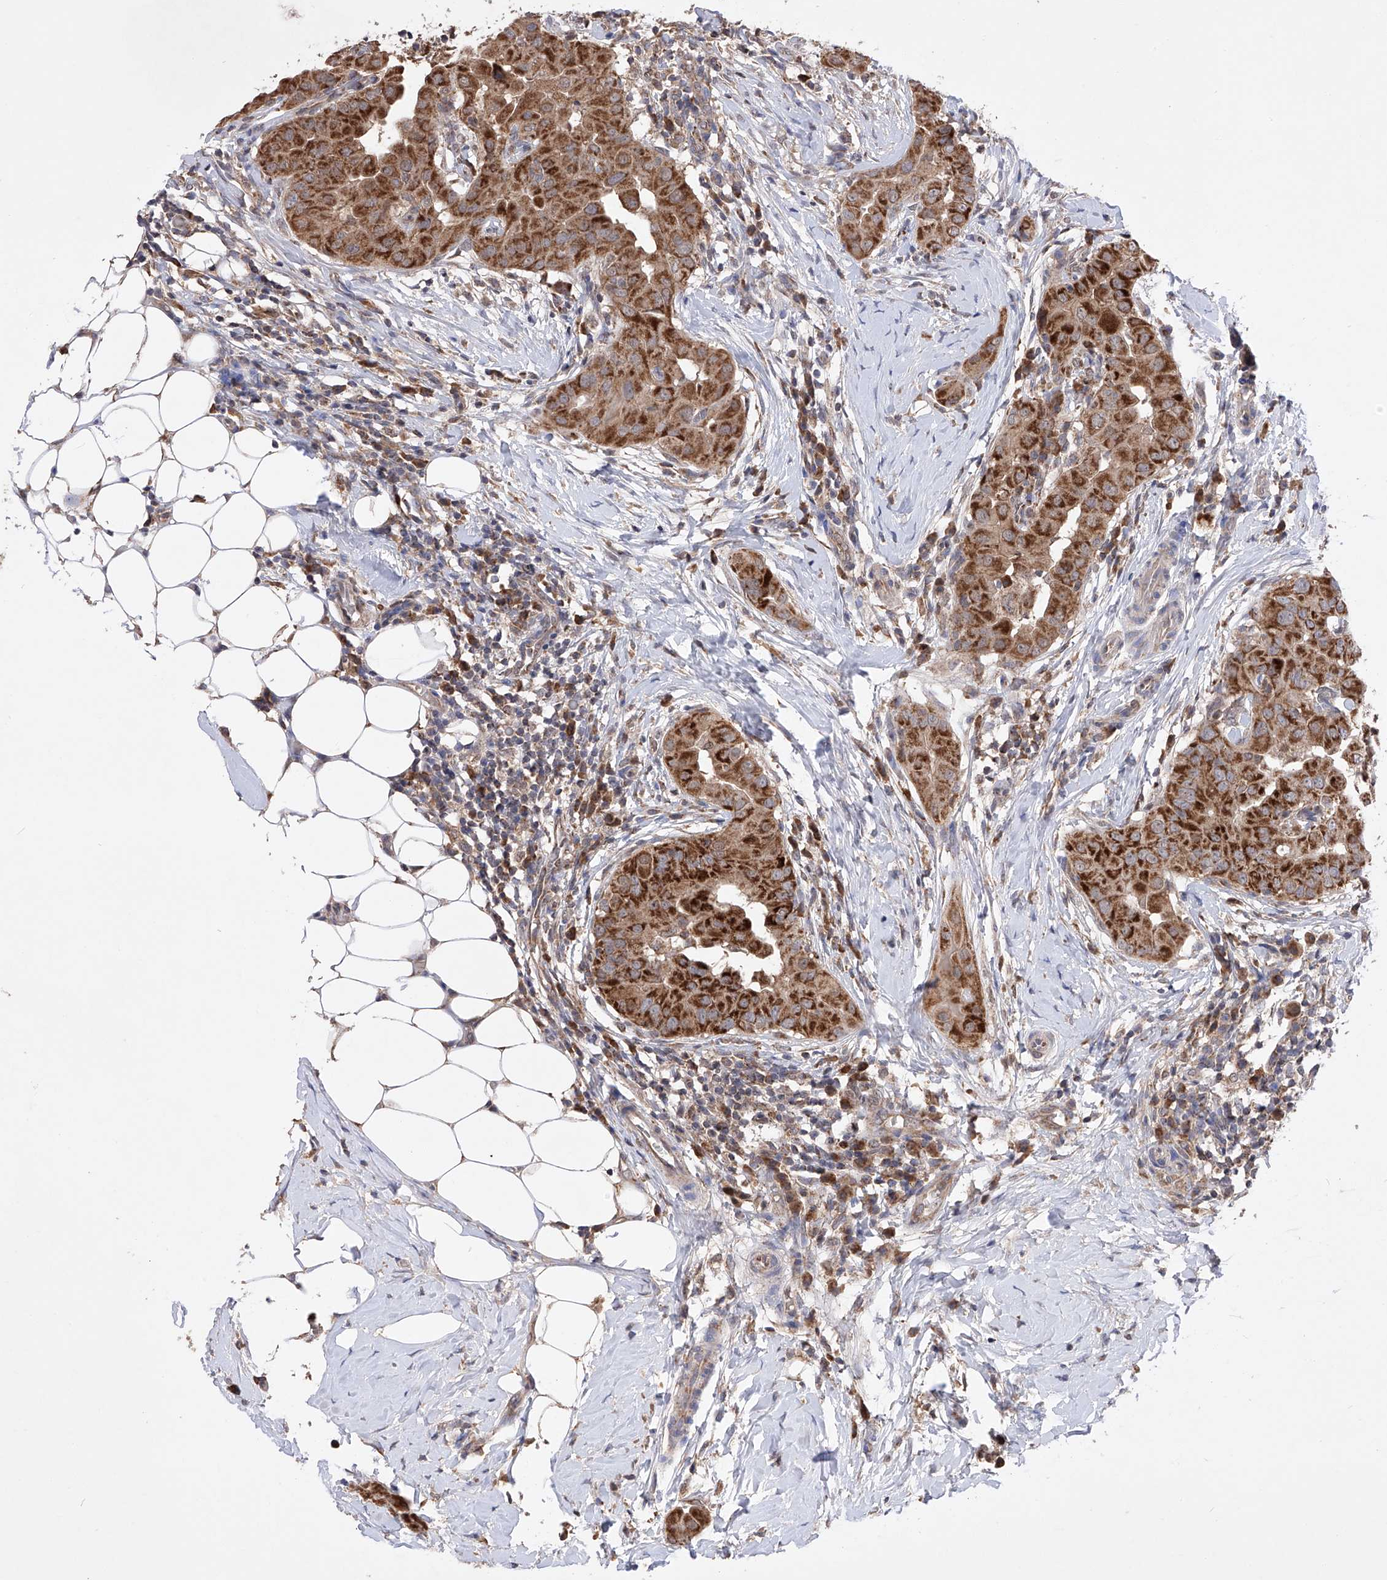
{"staining": {"intensity": "strong", "quantity": ">75%", "location": "cytoplasmic/membranous"}, "tissue": "thyroid cancer", "cell_type": "Tumor cells", "image_type": "cancer", "snomed": [{"axis": "morphology", "description": "Papillary adenocarcinoma, NOS"}, {"axis": "topography", "description": "Thyroid gland"}], "caption": "Immunohistochemistry (IHC) staining of thyroid cancer (papillary adenocarcinoma), which exhibits high levels of strong cytoplasmic/membranous expression in approximately >75% of tumor cells indicating strong cytoplasmic/membranous protein staining. The staining was performed using DAB (brown) for protein detection and nuclei were counterstained in hematoxylin (blue).", "gene": "SDHAF4", "patient": {"sex": "male", "age": 33}}